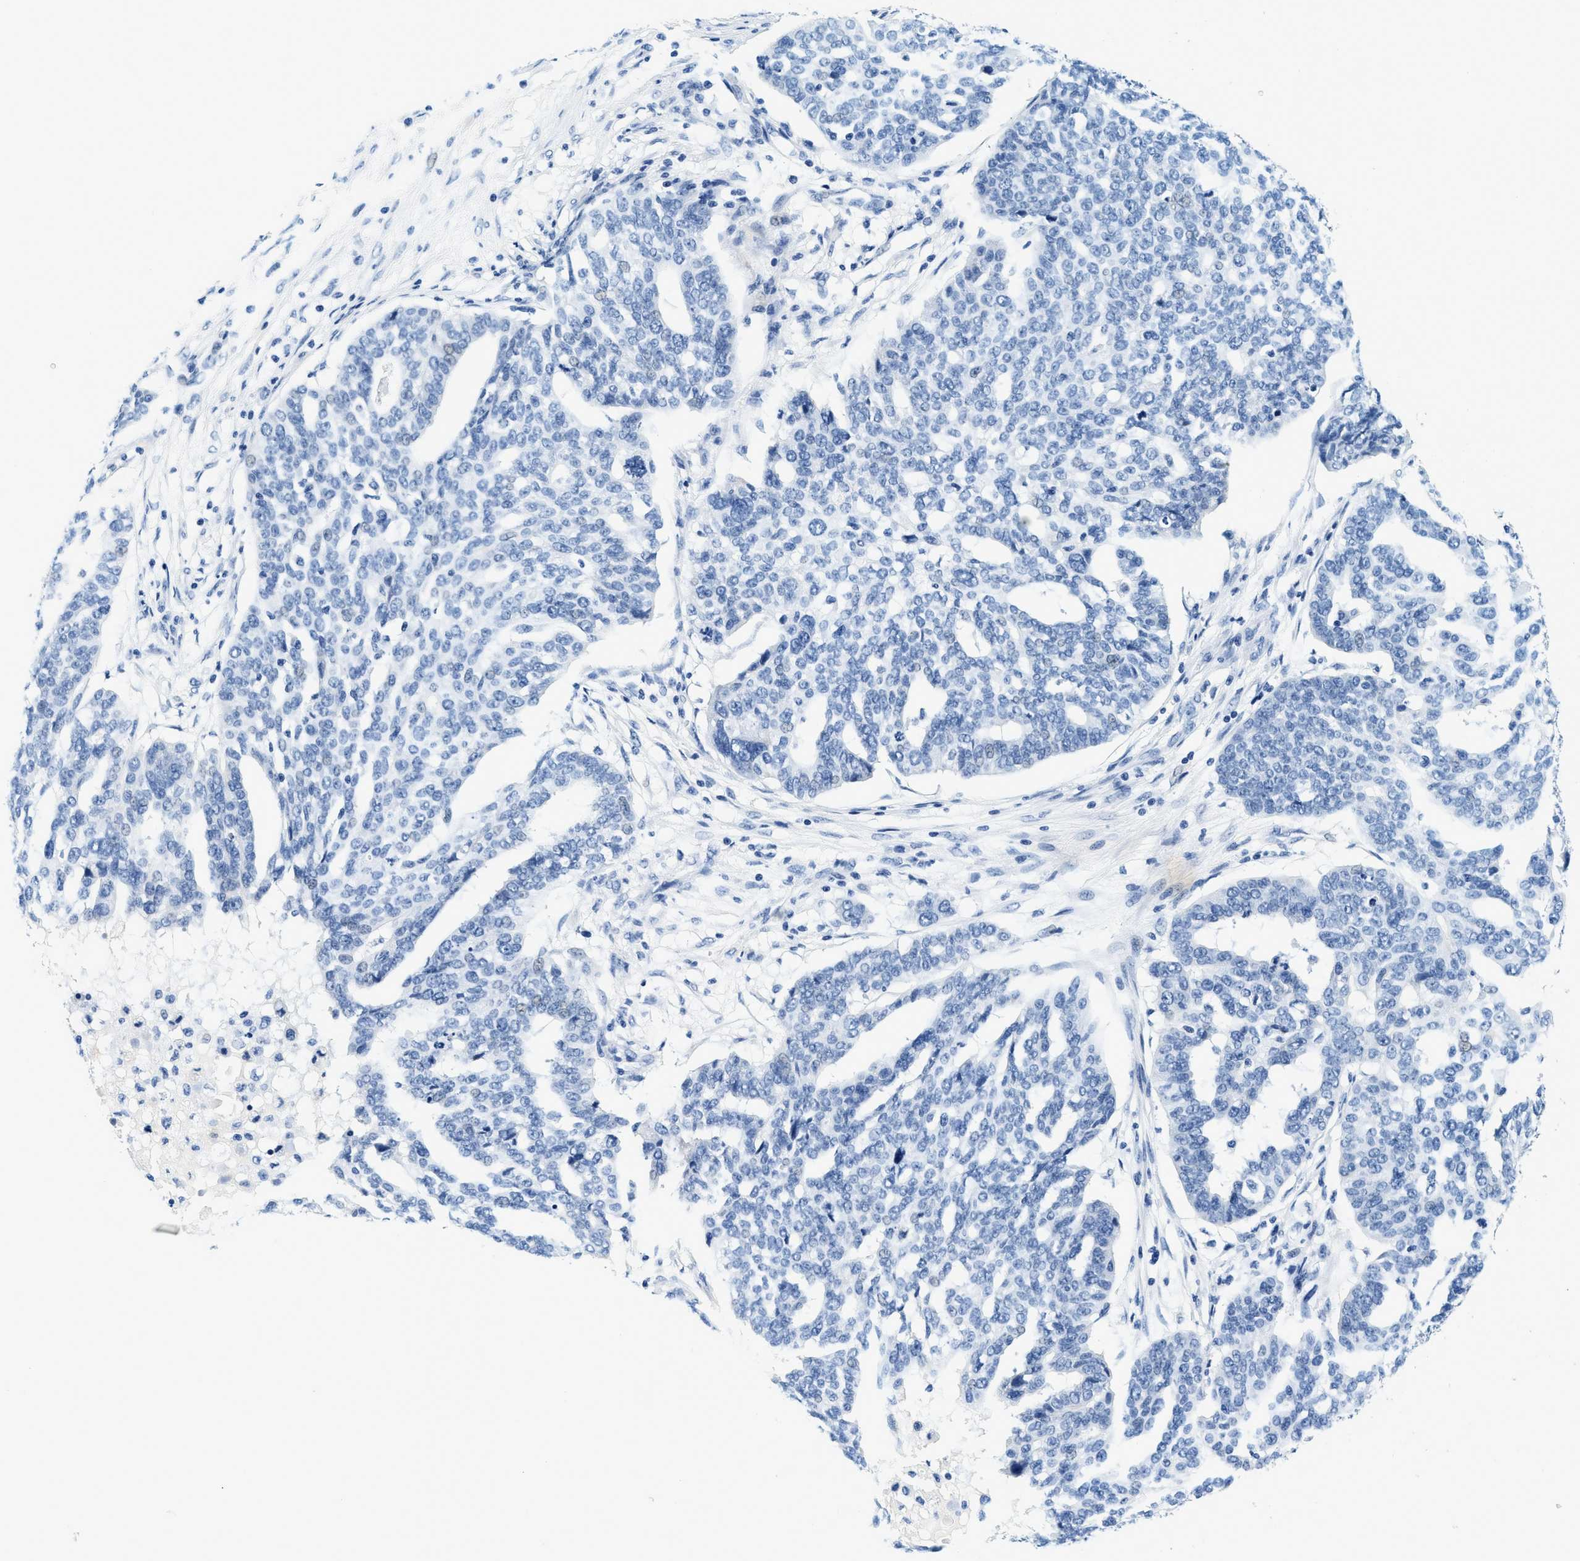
{"staining": {"intensity": "negative", "quantity": "none", "location": "none"}, "tissue": "ovarian cancer", "cell_type": "Tumor cells", "image_type": "cancer", "snomed": [{"axis": "morphology", "description": "Cystadenocarcinoma, serous, NOS"}, {"axis": "topography", "description": "Ovary"}], "caption": "Histopathology image shows no significant protein positivity in tumor cells of serous cystadenocarcinoma (ovarian).", "gene": "GSTM3", "patient": {"sex": "female", "age": 59}}